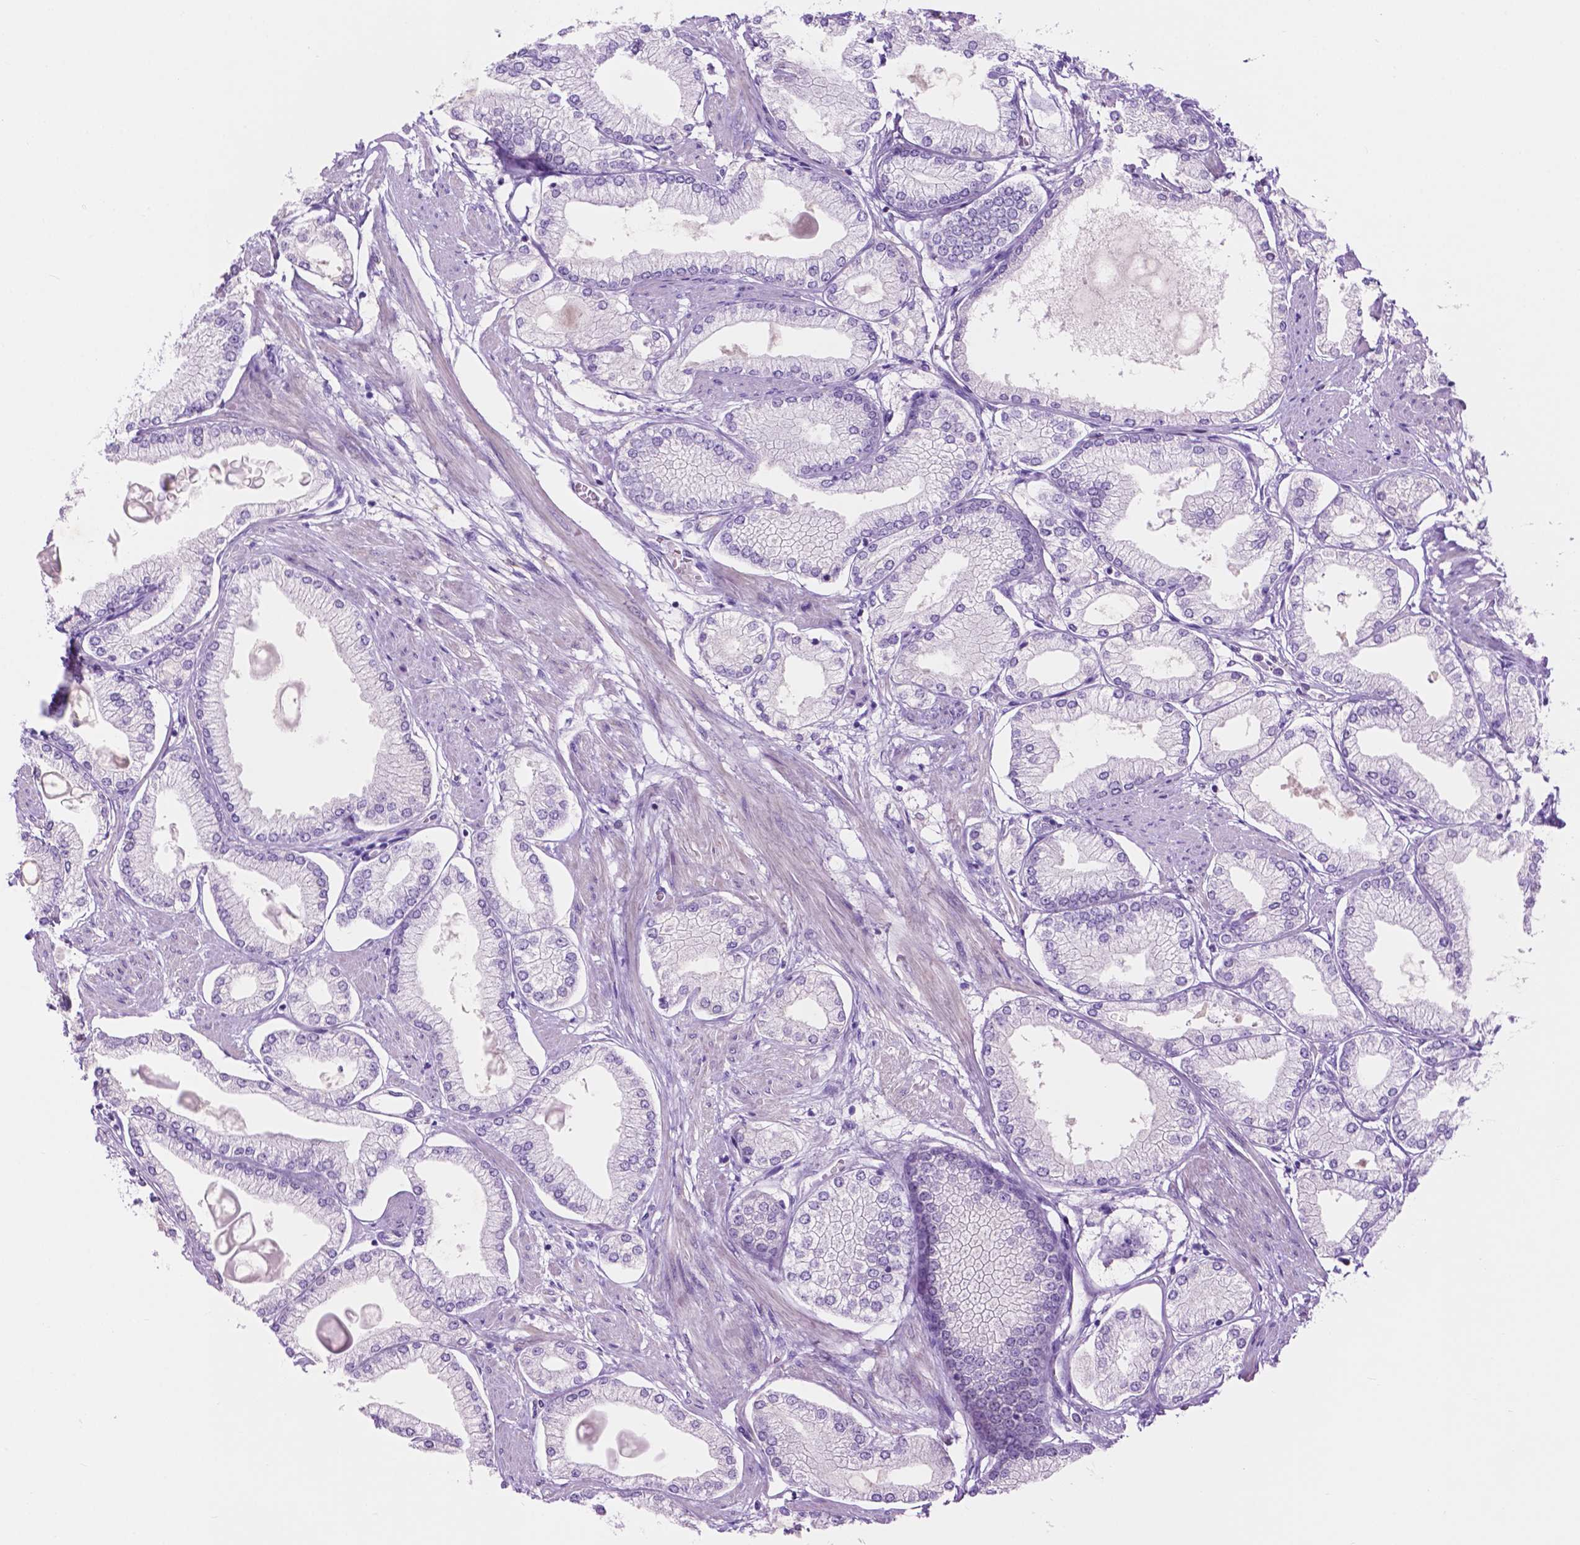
{"staining": {"intensity": "negative", "quantity": "none", "location": "none"}, "tissue": "prostate cancer", "cell_type": "Tumor cells", "image_type": "cancer", "snomed": [{"axis": "morphology", "description": "Adenocarcinoma, High grade"}, {"axis": "topography", "description": "Prostate"}], "caption": "A micrograph of human adenocarcinoma (high-grade) (prostate) is negative for staining in tumor cells.", "gene": "ACY3", "patient": {"sex": "male", "age": 68}}